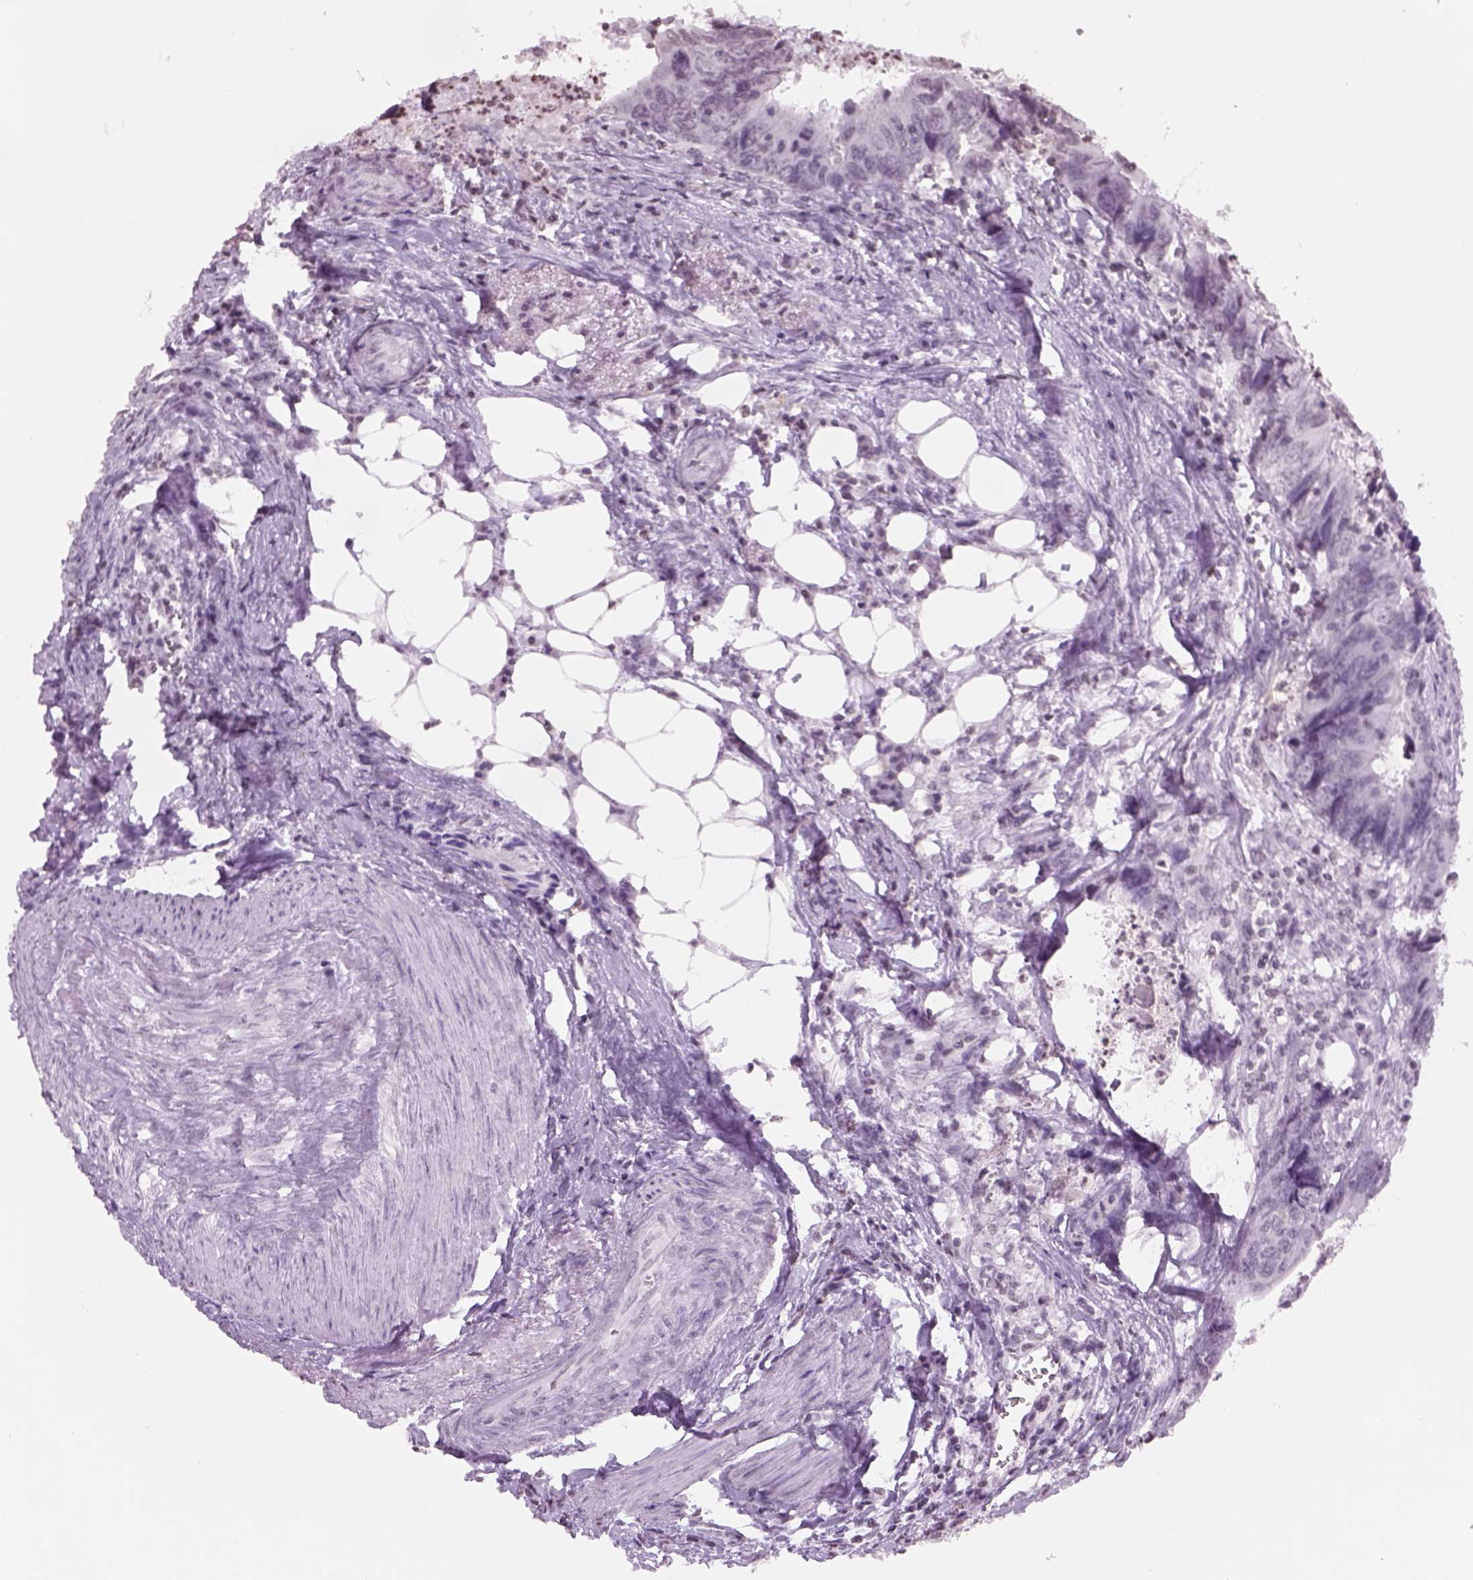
{"staining": {"intensity": "negative", "quantity": "none", "location": "none"}, "tissue": "colorectal cancer", "cell_type": "Tumor cells", "image_type": "cancer", "snomed": [{"axis": "morphology", "description": "Adenocarcinoma, NOS"}, {"axis": "topography", "description": "Colon"}], "caption": "Immunohistochemistry of human colorectal cancer demonstrates no staining in tumor cells.", "gene": "BARHL1", "patient": {"sex": "female", "age": 82}}